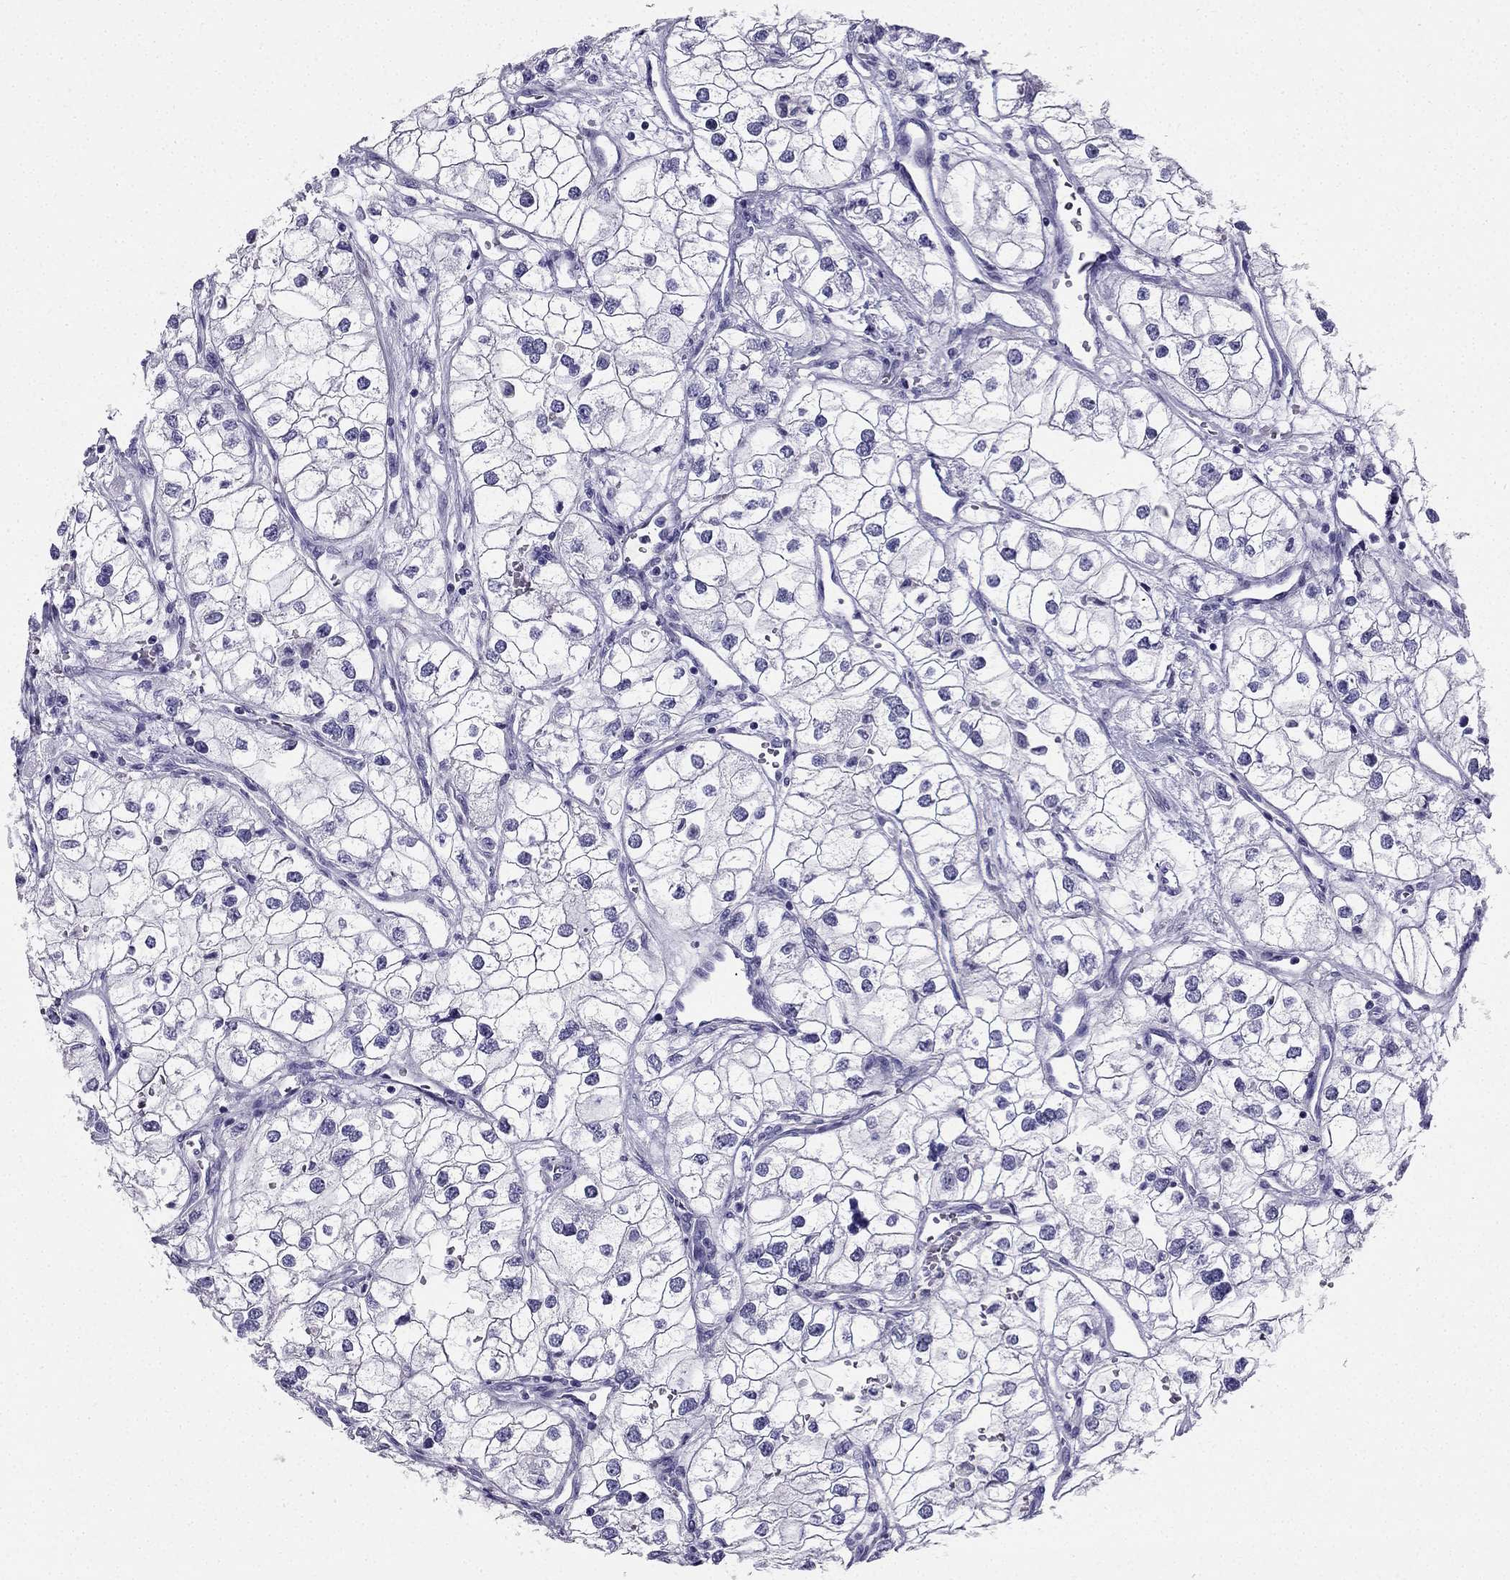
{"staining": {"intensity": "negative", "quantity": "none", "location": "none"}, "tissue": "renal cancer", "cell_type": "Tumor cells", "image_type": "cancer", "snomed": [{"axis": "morphology", "description": "Adenocarcinoma, NOS"}, {"axis": "topography", "description": "Kidney"}], "caption": "Immunohistochemistry micrograph of neoplastic tissue: human adenocarcinoma (renal) stained with DAB reveals no significant protein expression in tumor cells.", "gene": "TFF3", "patient": {"sex": "male", "age": 59}}